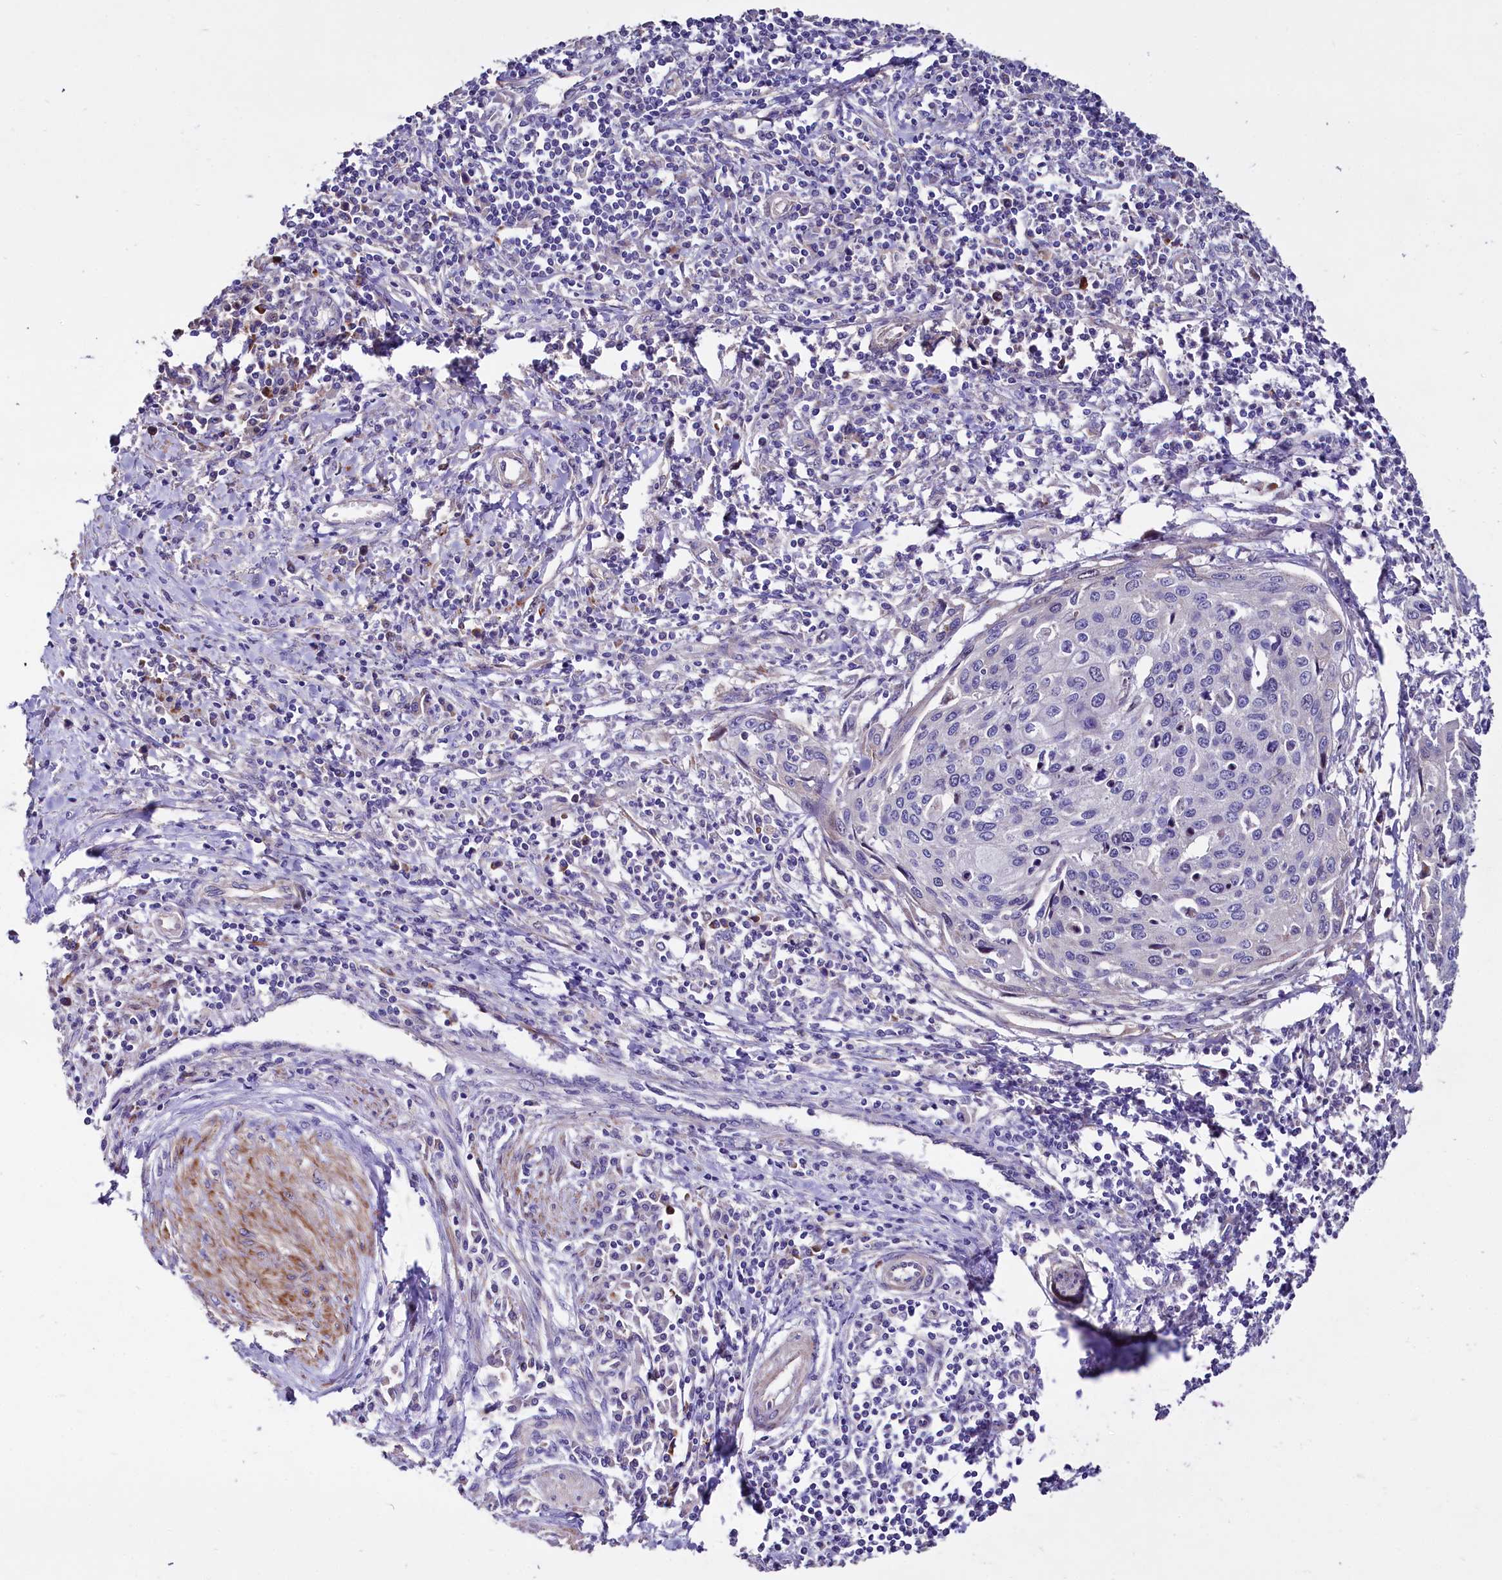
{"staining": {"intensity": "negative", "quantity": "none", "location": "none"}, "tissue": "cervical cancer", "cell_type": "Tumor cells", "image_type": "cancer", "snomed": [{"axis": "morphology", "description": "Squamous cell carcinoma, NOS"}, {"axis": "topography", "description": "Cervix"}], "caption": "Immunohistochemical staining of human cervical squamous cell carcinoma exhibits no significant positivity in tumor cells.", "gene": "WNT8A", "patient": {"sex": "female", "age": 32}}